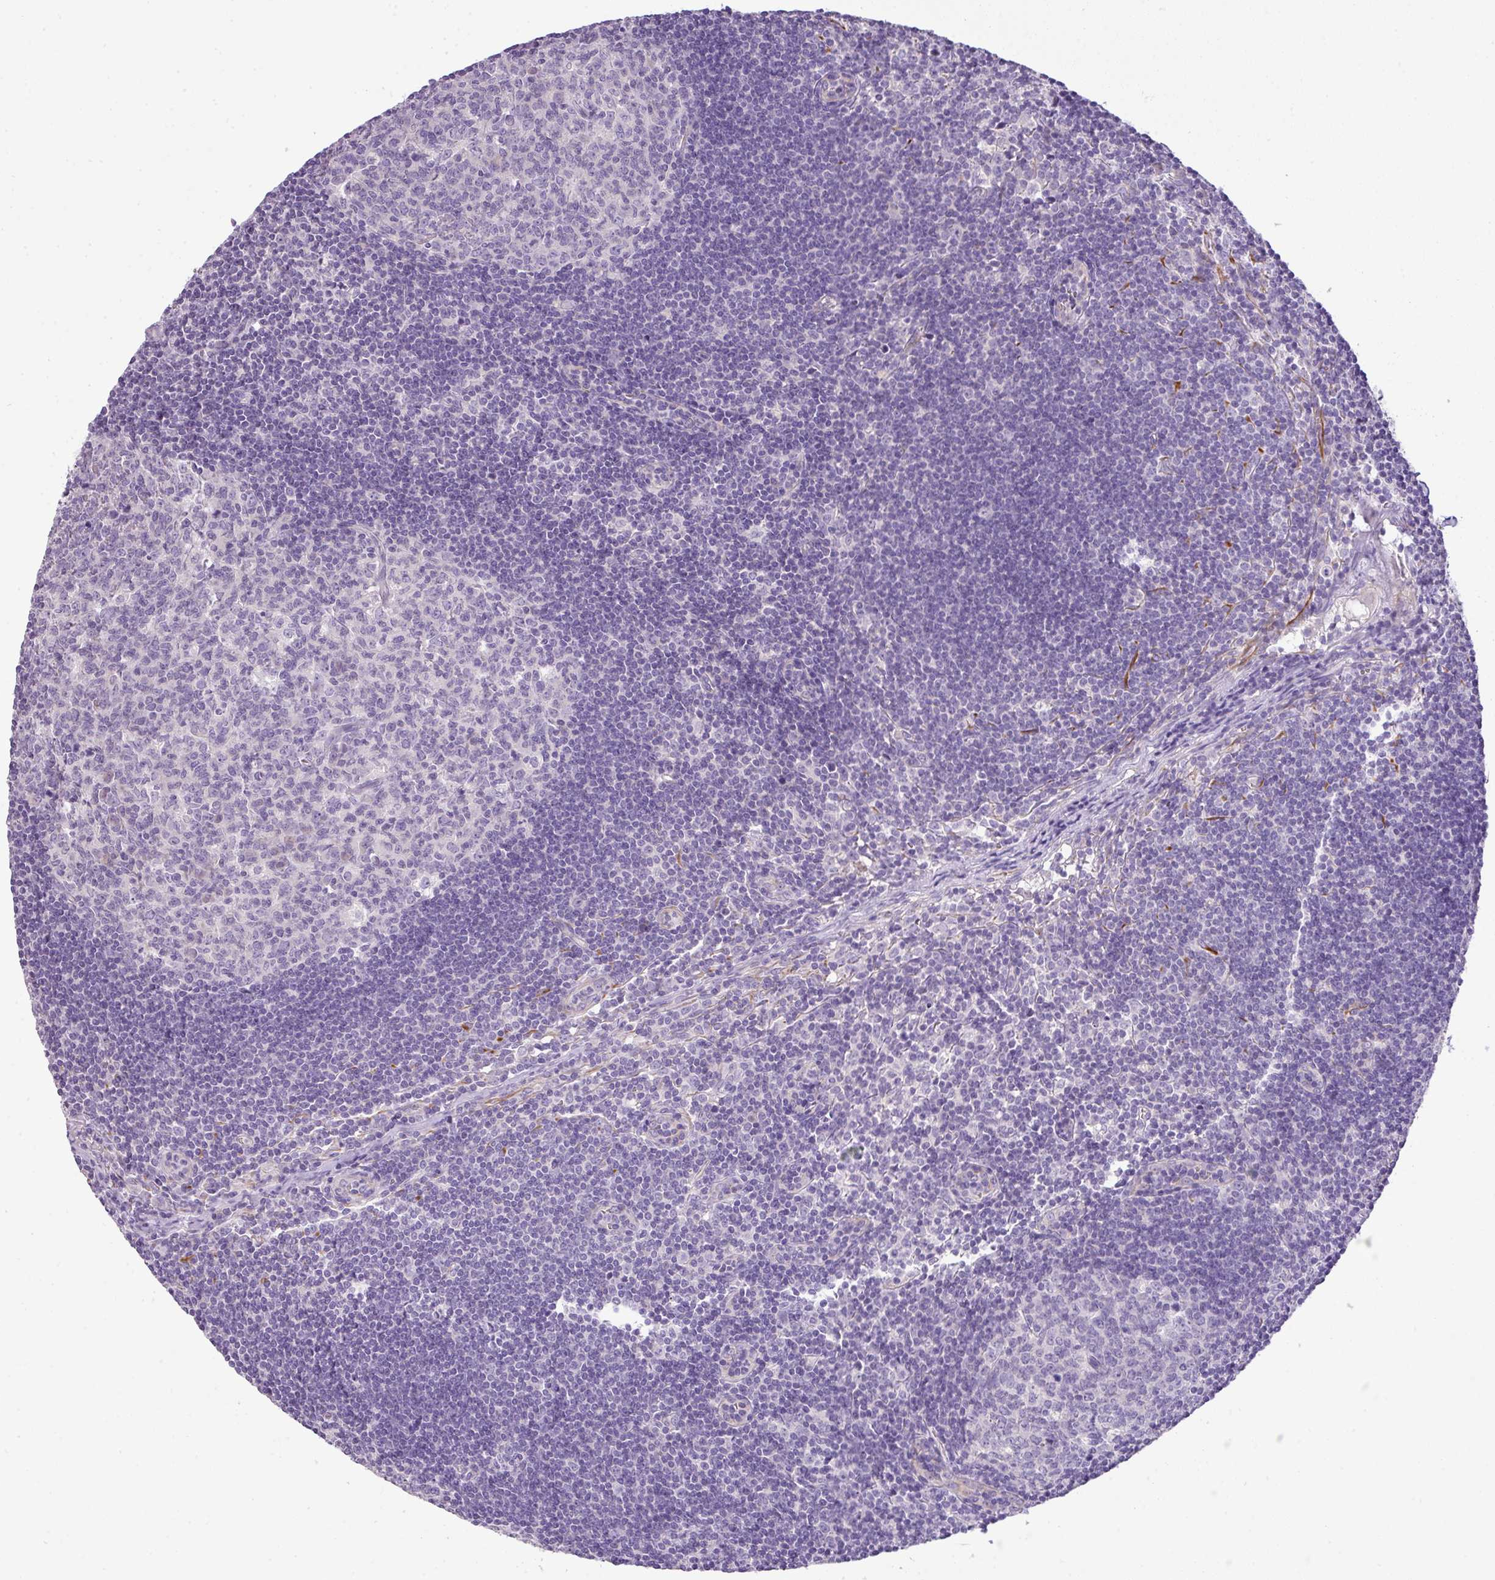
{"staining": {"intensity": "negative", "quantity": "none", "location": "none"}, "tissue": "lymph node", "cell_type": "Germinal center cells", "image_type": "normal", "snomed": [{"axis": "morphology", "description": "Normal tissue, NOS"}, {"axis": "topography", "description": "Lymph node"}], "caption": "Protein analysis of normal lymph node shows no significant positivity in germinal center cells.", "gene": "ENSG00000273748", "patient": {"sex": "female", "age": 29}}